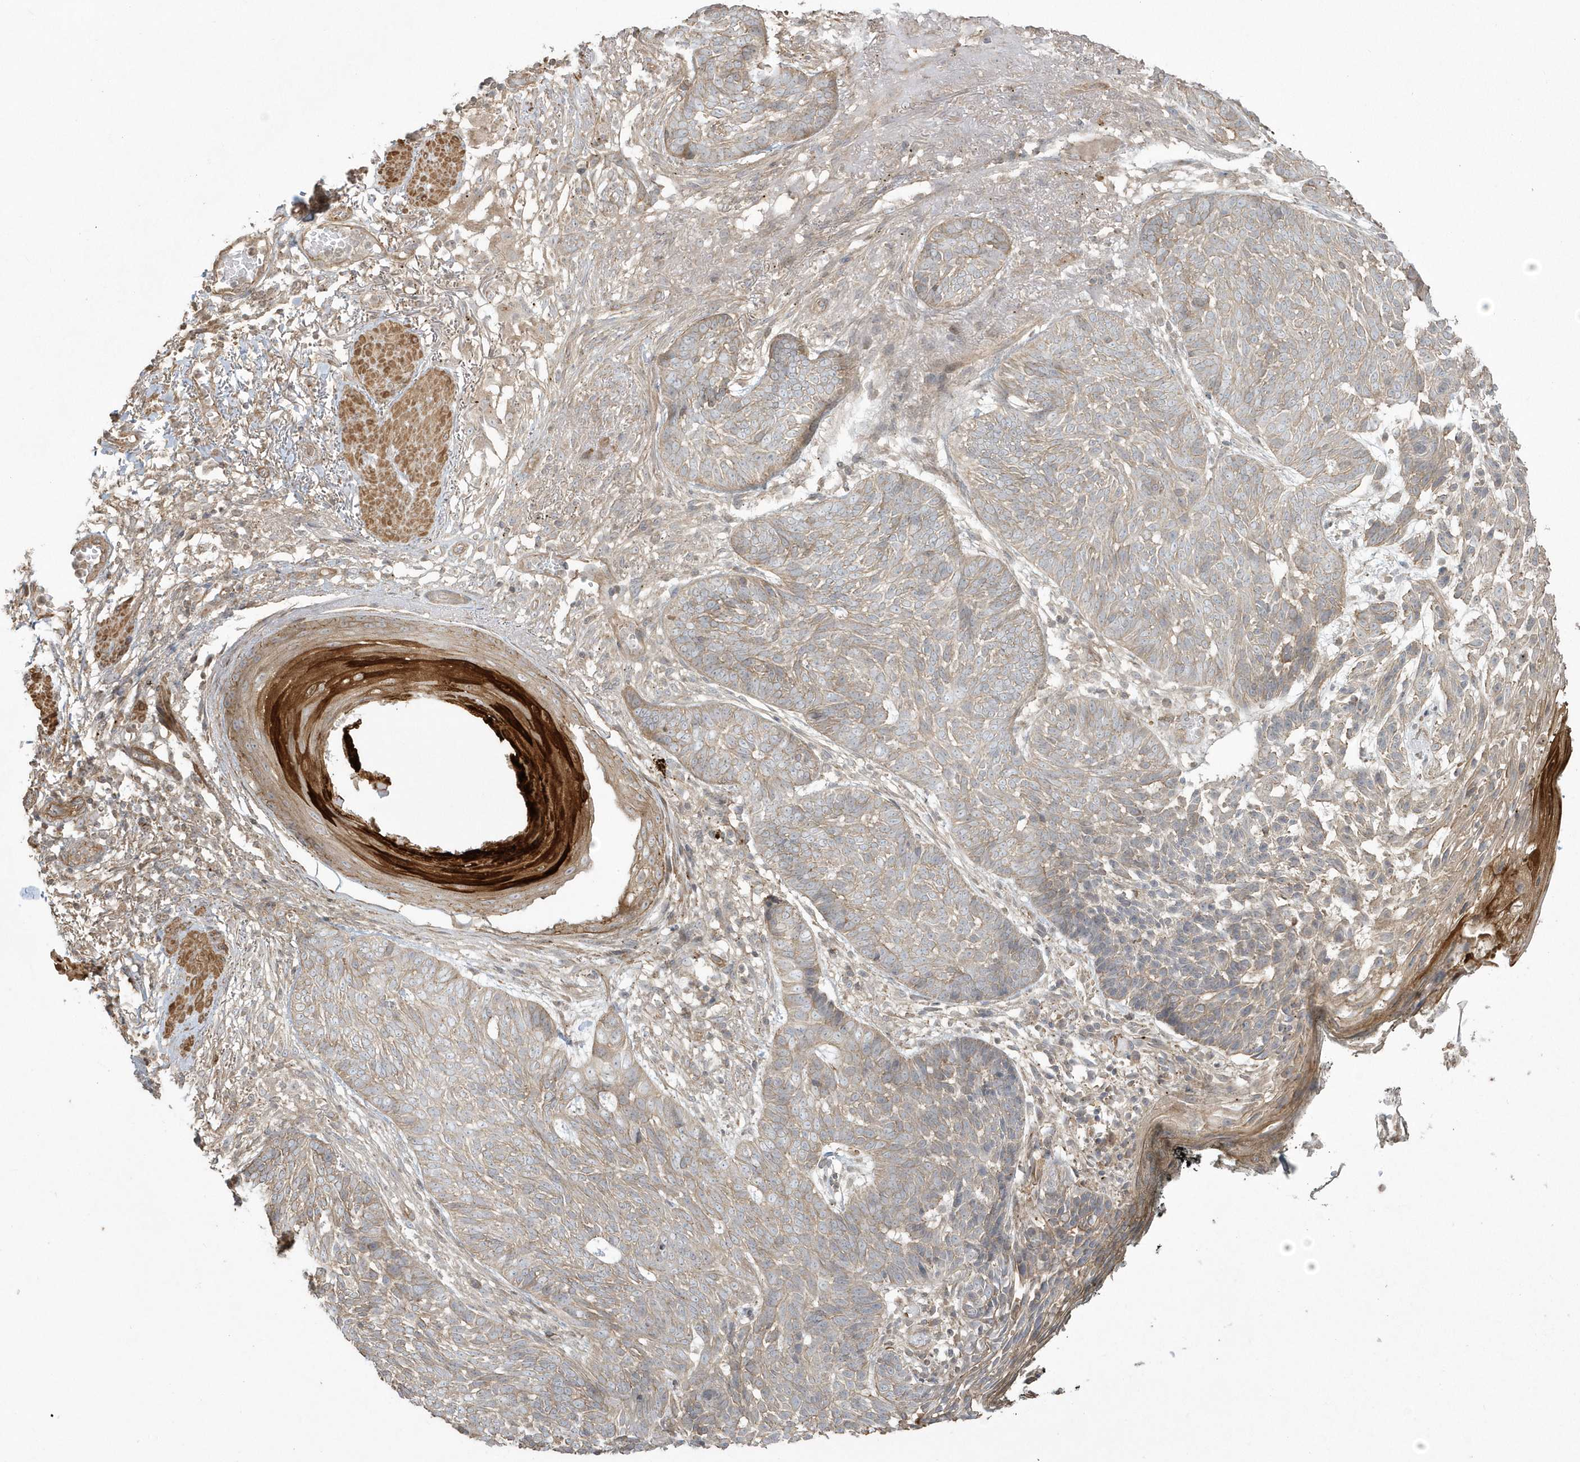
{"staining": {"intensity": "weak", "quantity": "<25%", "location": "cytoplasmic/membranous"}, "tissue": "skin cancer", "cell_type": "Tumor cells", "image_type": "cancer", "snomed": [{"axis": "morphology", "description": "Normal tissue, NOS"}, {"axis": "morphology", "description": "Basal cell carcinoma"}, {"axis": "topography", "description": "Skin"}], "caption": "Immunohistochemistry (IHC) of human skin basal cell carcinoma exhibits no positivity in tumor cells.", "gene": "ARMC8", "patient": {"sex": "male", "age": 64}}